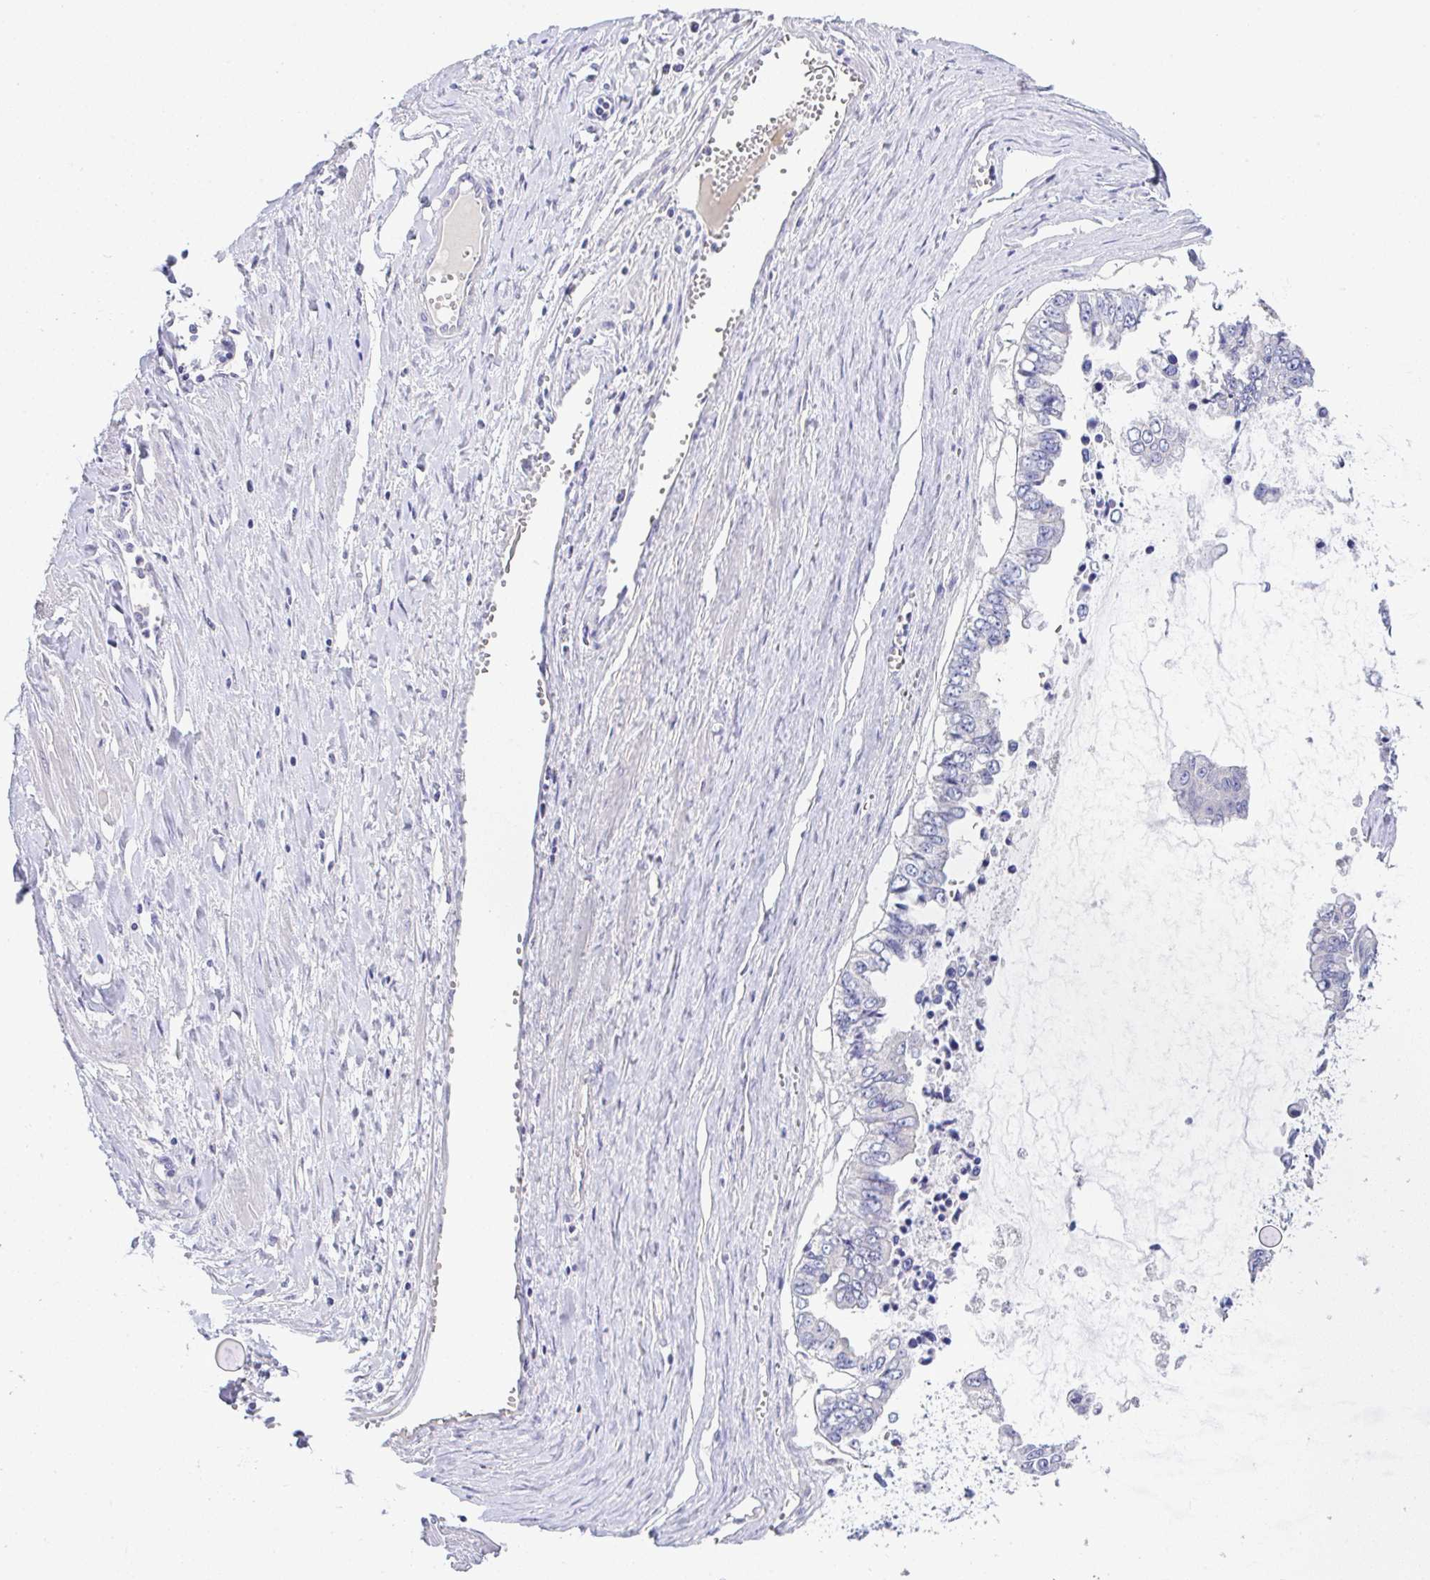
{"staining": {"intensity": "negative", "quantity": "none", "location": "none"}, "tissue": "ovarian cancer", "cell_type": "Tumor cells", "image_type": "cancer", "snomed": [{"axis": "morphology", "description": "Cystadenocarcinoma, mucinous, NOS"}, {"axis": "topography", "description": "Ovary"}], "caption": "IHC micrograph of human mucinous cystadenocarcinoma (ovarian) stained for a protein (brown), which demonstrates no staining in tumor cells.", "gene": "SERPINE3", "patient": {"sex": "female", "age": 72}}